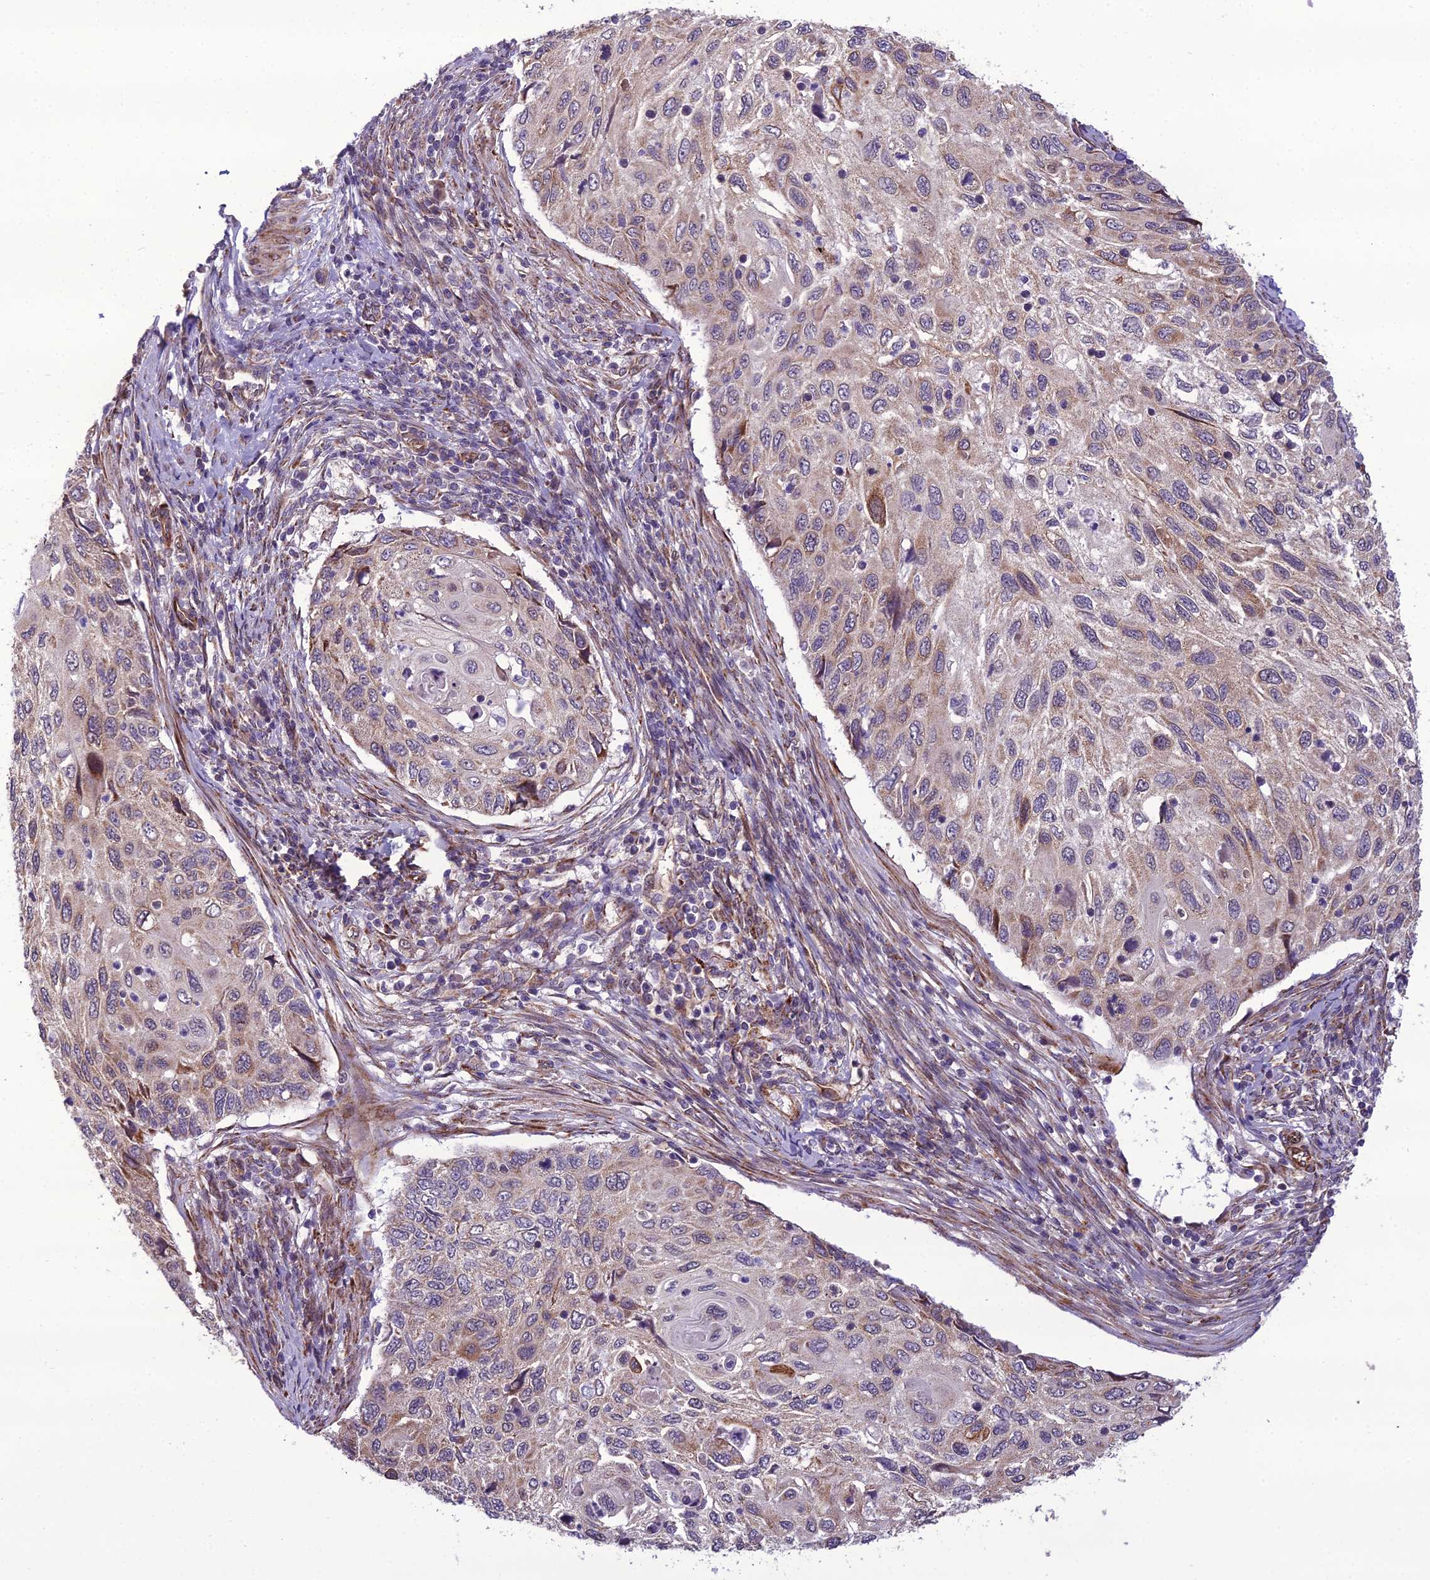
{"staining": {"intensity": "weak", "quantity": "25%-75%", "location": "cytoplasmic/membranous"}, "tissue": "cervical cancer", "cell_type": "Tumor cells", "image_type": "cancer", "snomed": [{"axis": "morphology", "description": "Squamous cell carcinoma, NOS"}, {"axis": "topography", "description": "Cervix"}], "caption": "This micrograph demonstrates IHC staining of human cervical cancer (squamous cell carcinoma), with low weak cytoplasmic/membranous staining in approximately 25%-75% of tumor cells.", "gene": "NODAL", "patient": {"sex": "female", "age": 70}}